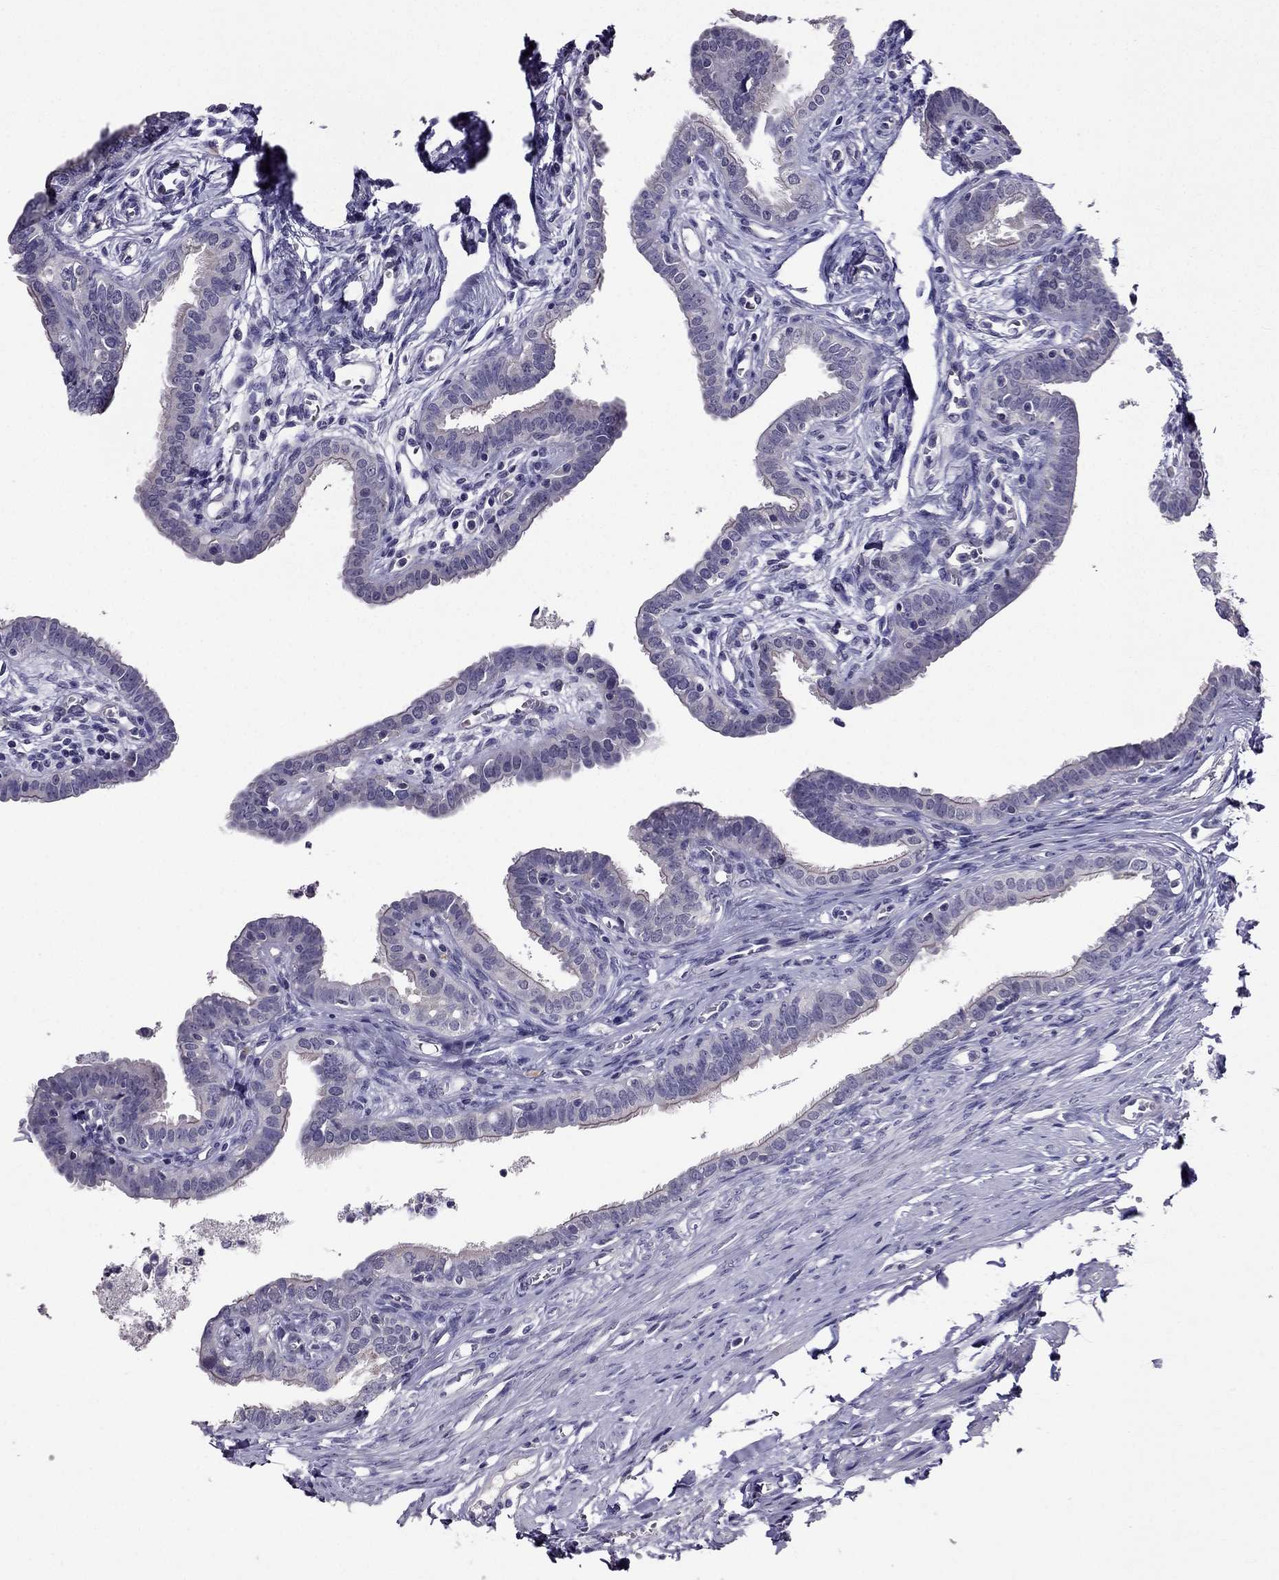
{"staining": {"intensity": "negative", "quantity": "none", "location": "none"}, "tissue": "fallopian tube", "cell_type": "Glandular cells", "image_type": "normal", "snomed": [{"axis": "morphology", "description": "Normal tissue, NOS"}, {"axis": "morphology", "description": "Carcinoma, endometroid"}, {"axis": "topography", "description": "Fallopian tube"}, {"axis": "topography", "description": "Ovary"}], "caption": "IHC histopathology image of unremarkable fallopian tube stained for a protein (brown), which exhibits no expression in glandular cells.", "gene": "DUSP15", "patient": {"sex": "female", "age": 42}}